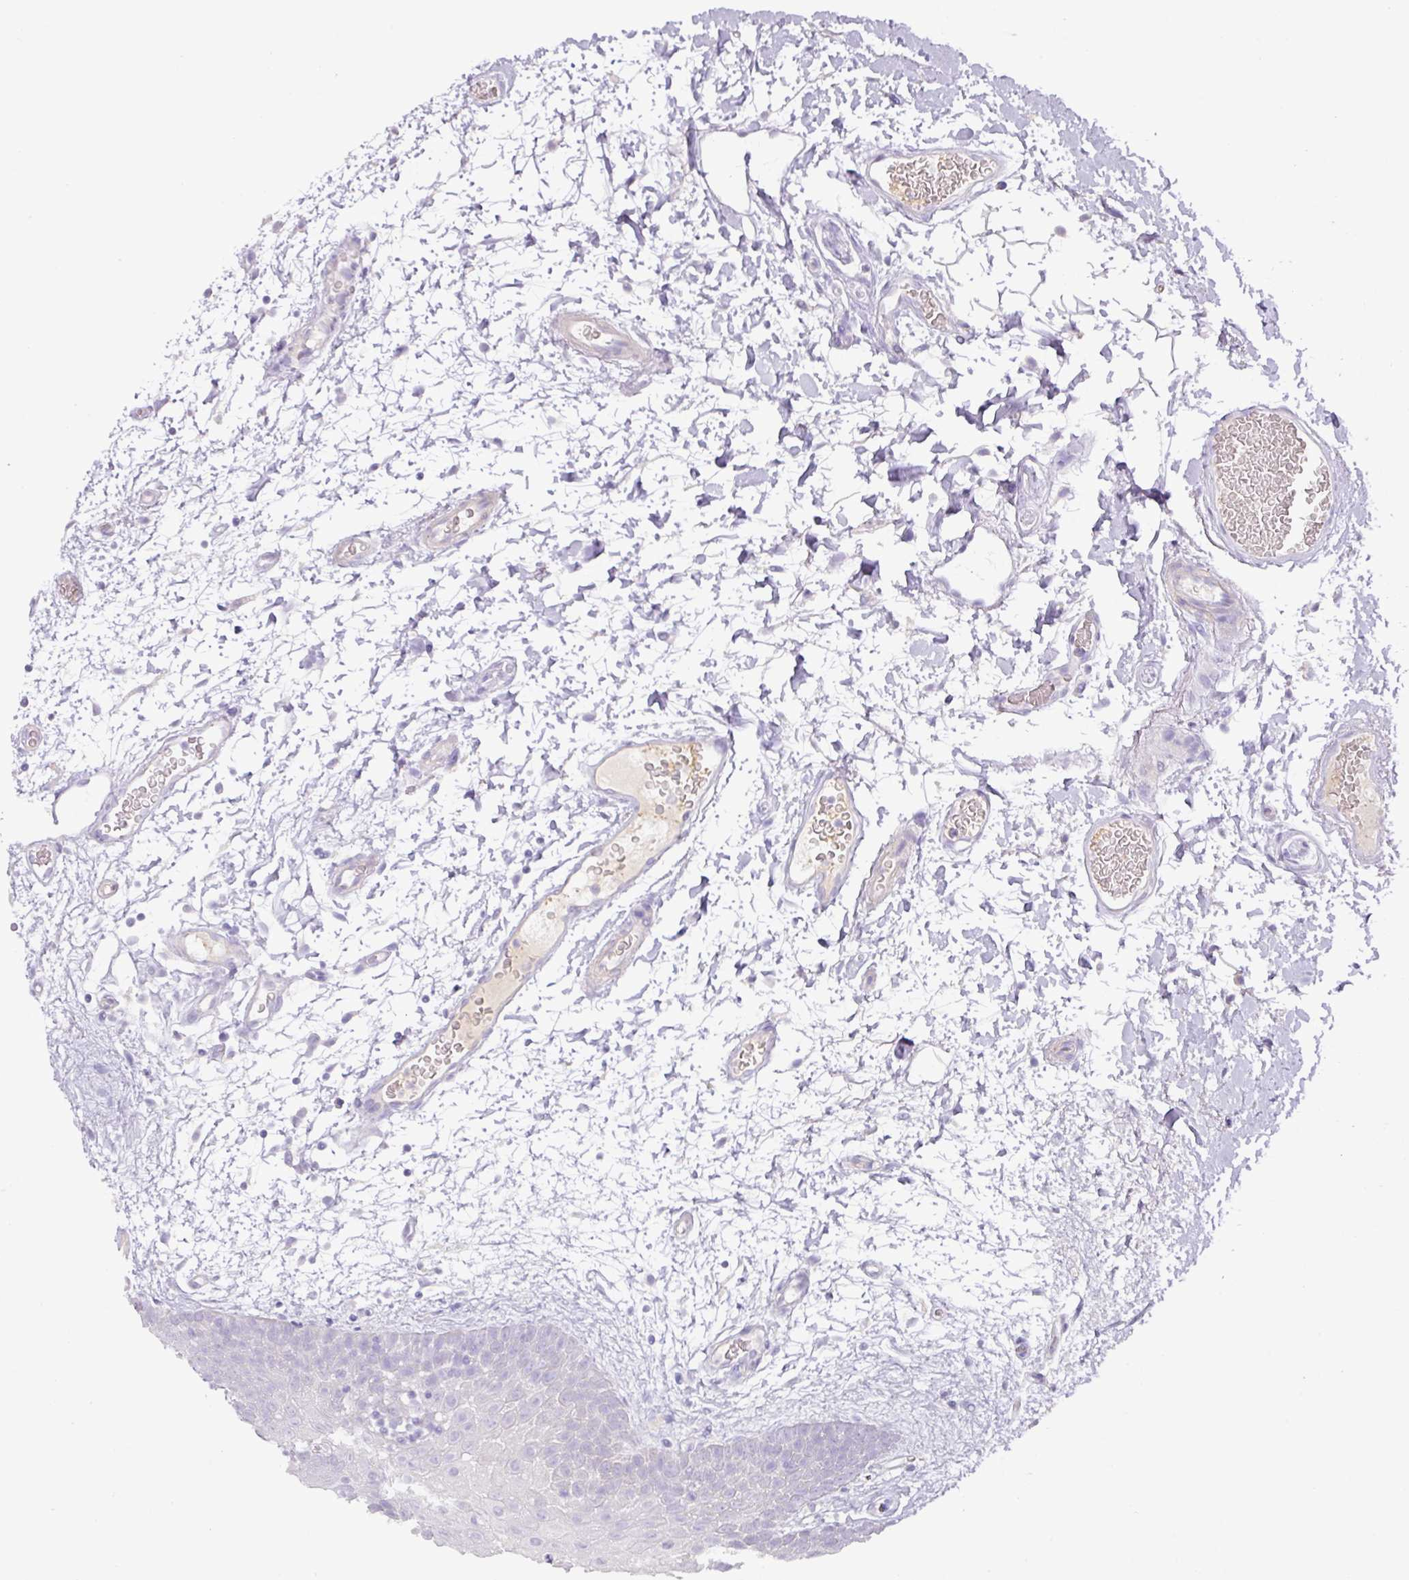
{"staining": {"intensity": "negative", "quantity": "none", "location": "none"}, "tissue": "oral mucosa", "cell_type": "Squamous epithelial cells", "image_type": "normal", "snomed": [{"axis": "morphology", "description": "Normal tissue, NOS"}, {"axis": "morphology", "description": "Squamous cell carcinoma, NOS"}, {"axis": "topography", "description": "Oral tissue"}, {"axis": "topography", "description": "Tounge, NOS"}, {"axis": "topography", "description": "Head-Neck"}], "caption": "Squamous epithelial cells are negative for protein expression in benign human oral mucosa. The staining was performed using DAB (3,3'-diaminobenzidine) to visualize the protein expression in brown, while the nuclei were stained in blue with hematoxylin (Magnification: 20x).", "gene": "TARM1", "patient": {"sex": "male", "age": 76}}